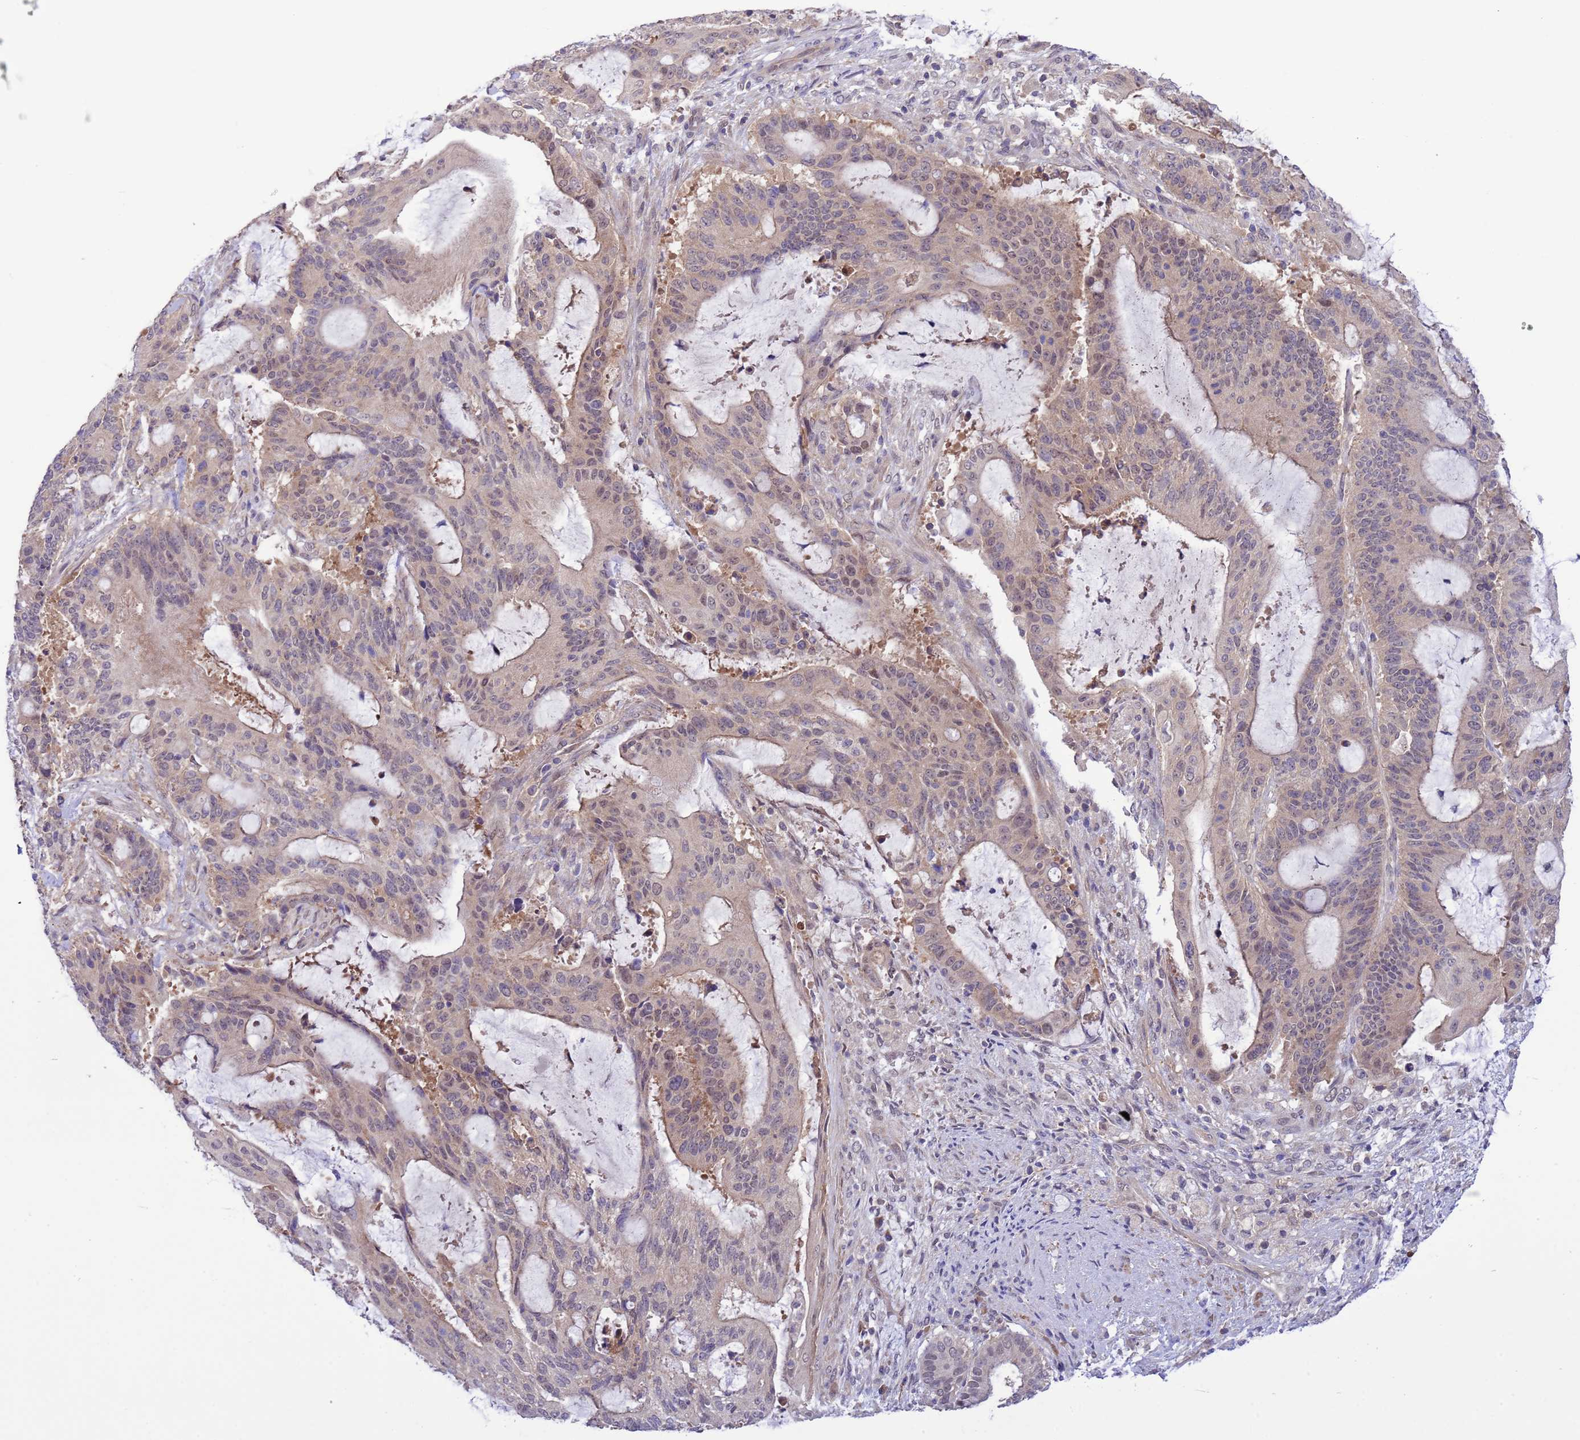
{"staining": {"intensity": "weak", "quantity": "<25%", "location": "cytoplasmic/membranous,nuclear"}, "tissue": "liver cancer", "cell_type": "Tumor cells", "image_type": "cancer", "snomed": [{"axis": "morphology", "description": "Normal tissue, NOS"}, {"axis": "morphology", "description": "Cholangiocarcinoma"}, {"axis": "topography", "description": "Liver"}, {"axis": "topography", "description": "Peripheral nerve tissue"}], "caption": "Histopathology image shows no significant protein expression in tumor cells of liver cholangiocarcinoma.", "gene": "ZNF461", "patient": {"sex": "female", "age": 73}}